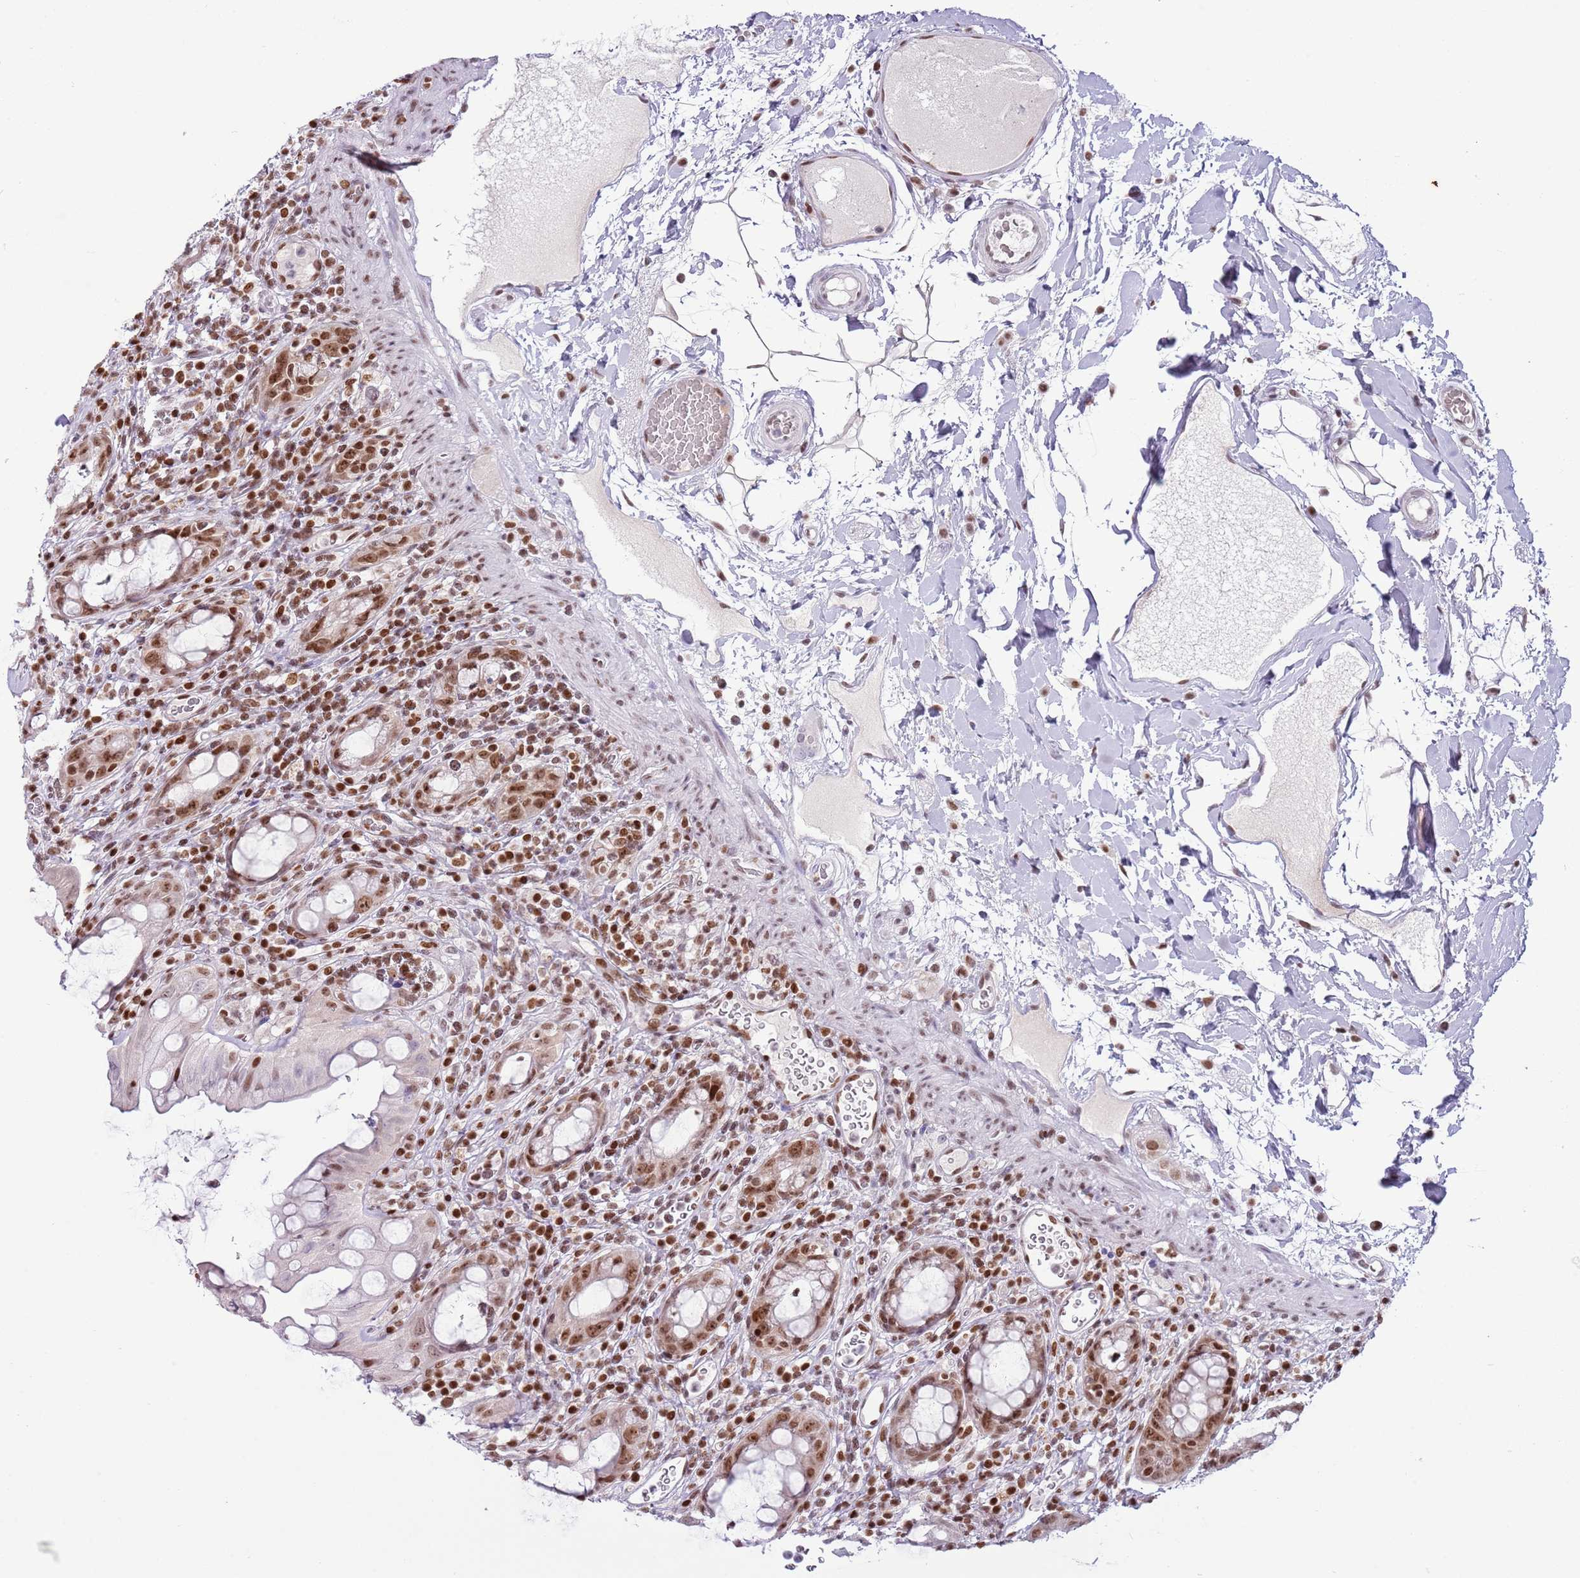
{"staining": {"intensity": "moderate", "quantity": "25%-75%", "location": "nuclear"}, "tissue": "rectum", "cell_type": "Glandular cells", "image_type": "normal", "snomed": [{"axis": "morphology", "description": "Normal tissue, NOS"}, {"axis": "topography", "description": "Rectum"}], "caption": "Immunohistochemical staining of unremarkable rectum demonstrates medium levels of moderate nuclear positivity in approximately 25%-75% of glandular cells. The staining is performed using DAB brown chromogen to label protein expression. The nuclei are counter-stained blue using hematoxylin.", "gene": "SELENOH", "patient": {"sex": "female", "age": 57}}